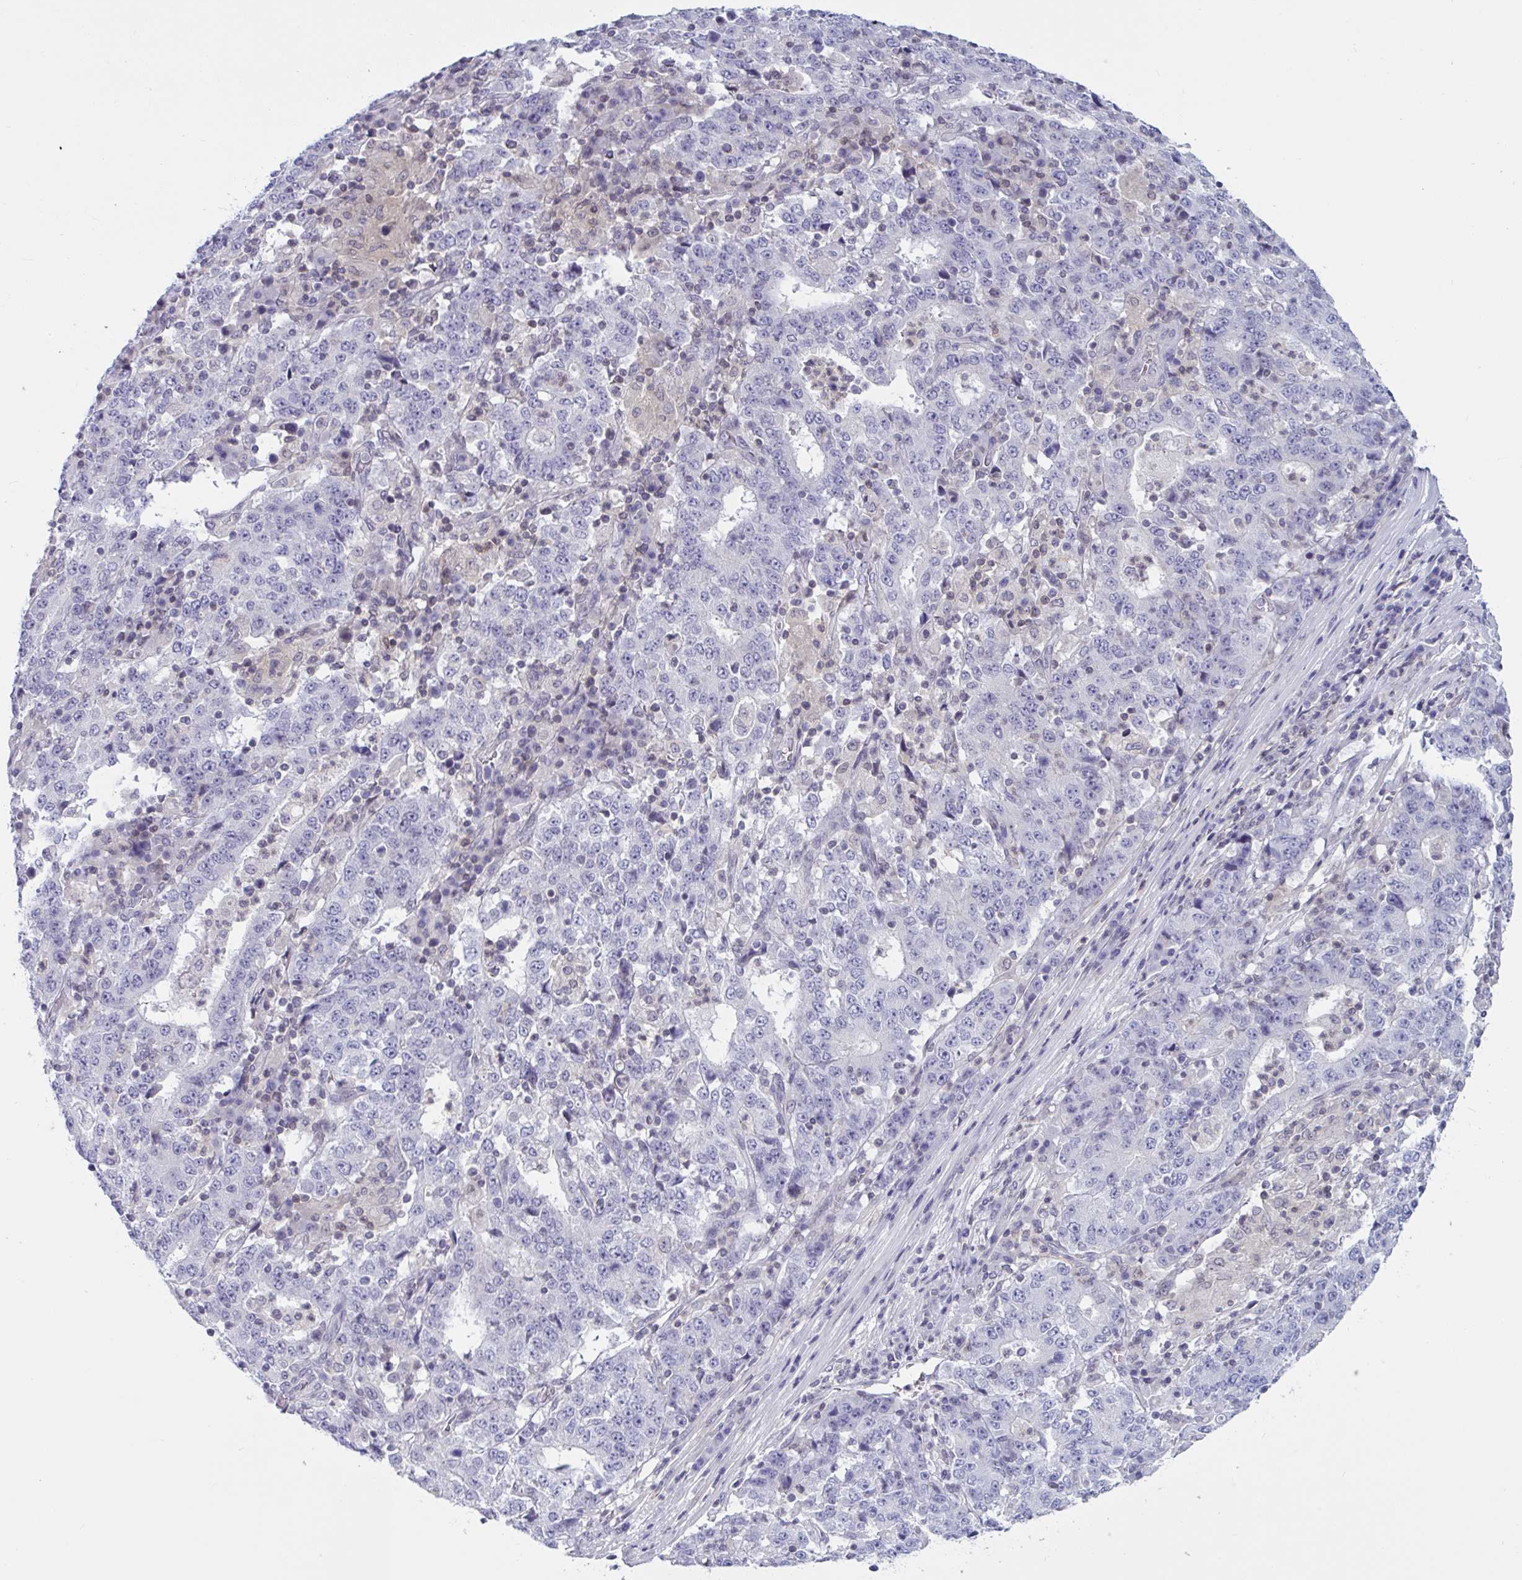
{"staining": {"intensity": "negative", "quantity": "none", "location": "none"}, "tissue": "stomach cancer", "cell_type": "Tumor cells", "image_type": "cancer", "snomed": [{"axis": "morphology", "description": "Adenocarcinoma, NOS"}, {"axis": "topography", "description": "Stomach"}], "caption": "Tumor cells are negative for protein expression in human adenocarcinoma (stomach).", "gene": "TANK", "patient": {"sex": "male", "age": 59}}